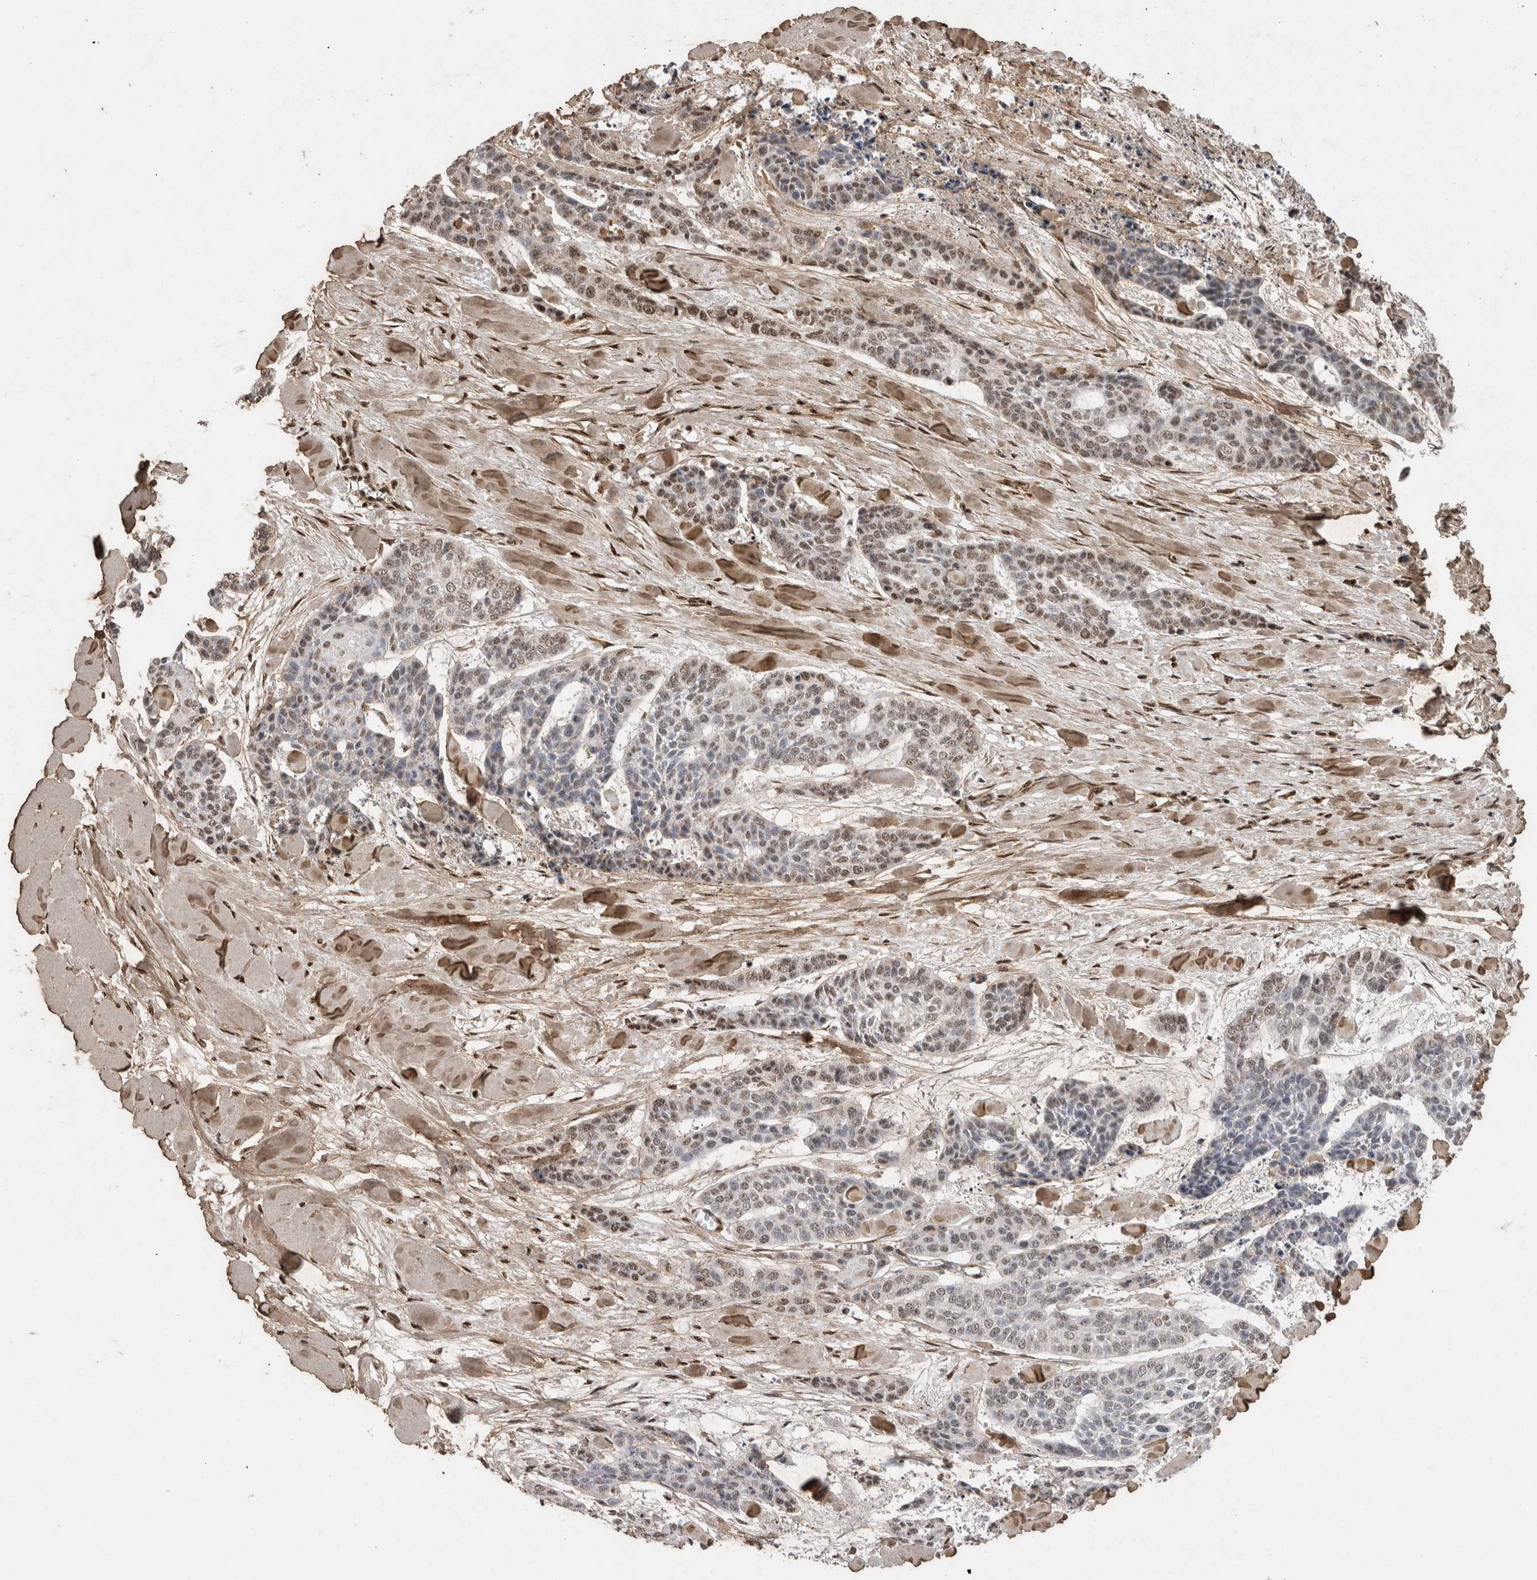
{"staining": {"intensity": "moderate", "quantity": "25%-75%", "location": "nuclear"}, "tissue": "skin cancer", "cell_type": "Tumor cells", "image_type": "cancer", "snomed": [{"axis": "morphology", "description": "Basal cell carcinoma"}, {"axis": "topography", "description": "Skin"}], "caption": "Skin cancer was stained to show a protein in brown. There is medium levels of moderate nuclear expression in about 25%-75% of tumor cells. Nuclei are stained in blue.", "gene": "C1QTNF5", "patient": {"sex": "female", "age": 64}}